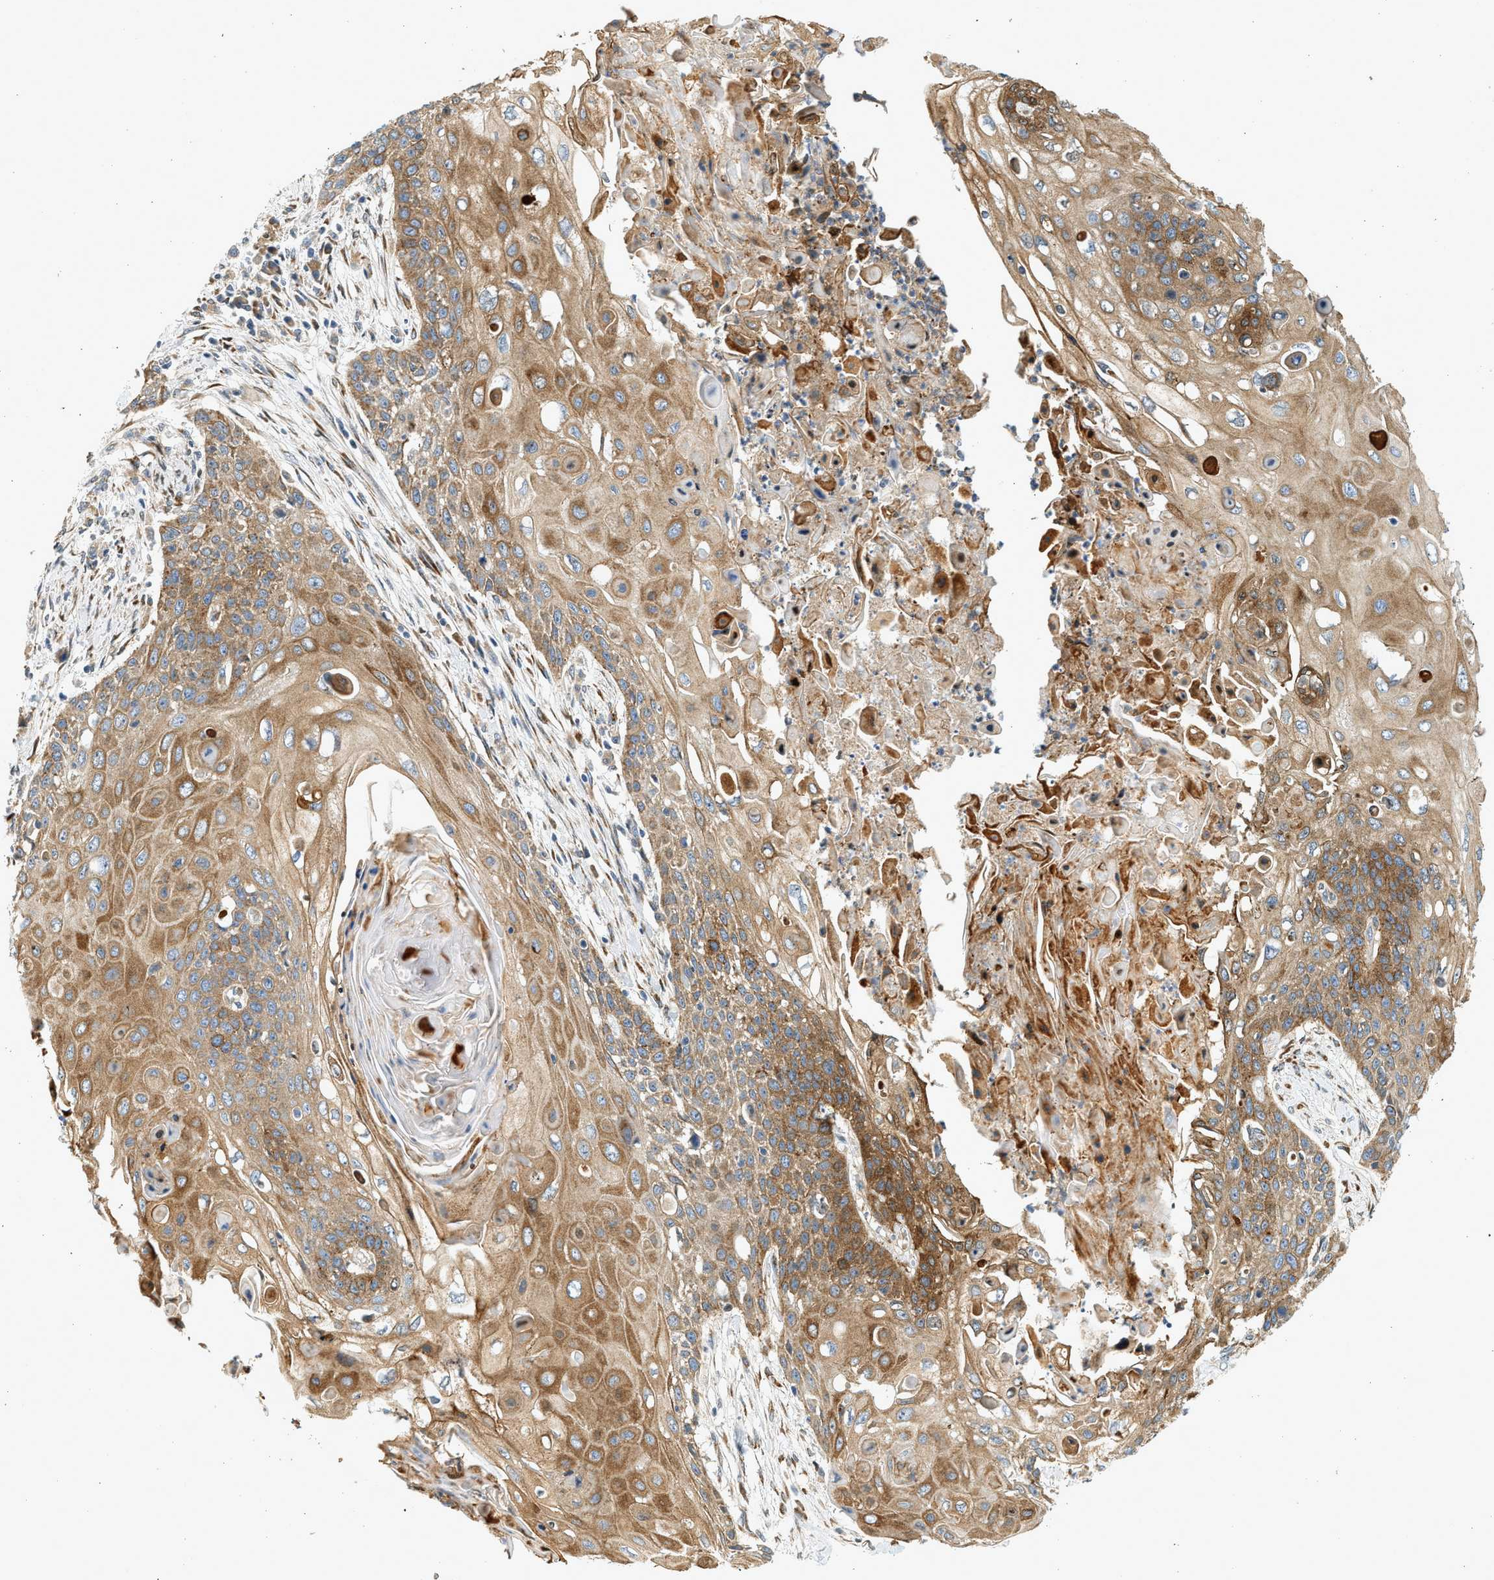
{"staining": {"intensity": "moderate", "quantity": ">75%", "location": "cytoplasmic/membranous"}, "tissue": "cervical cancer", "cell_type": "Tumor cells", "image_type": "cancer", "snomed": [{"axis": "morphology", "description": "Squamous cell carcinoma, NOS"}, {"axis": "topography", "description": "Cervix"}], "caption": "Tumor cells show moderate cytoplasmic/membranous expression in about >75% of cells in cervical cancer (squamous cell carcinoma). Using DAB (brown) and hematoxylin (blue) stains, captured at high magnification using brightfield microscopy.", "gene": "NRSN2", "patient": {"sex": "female", "age": 39}}